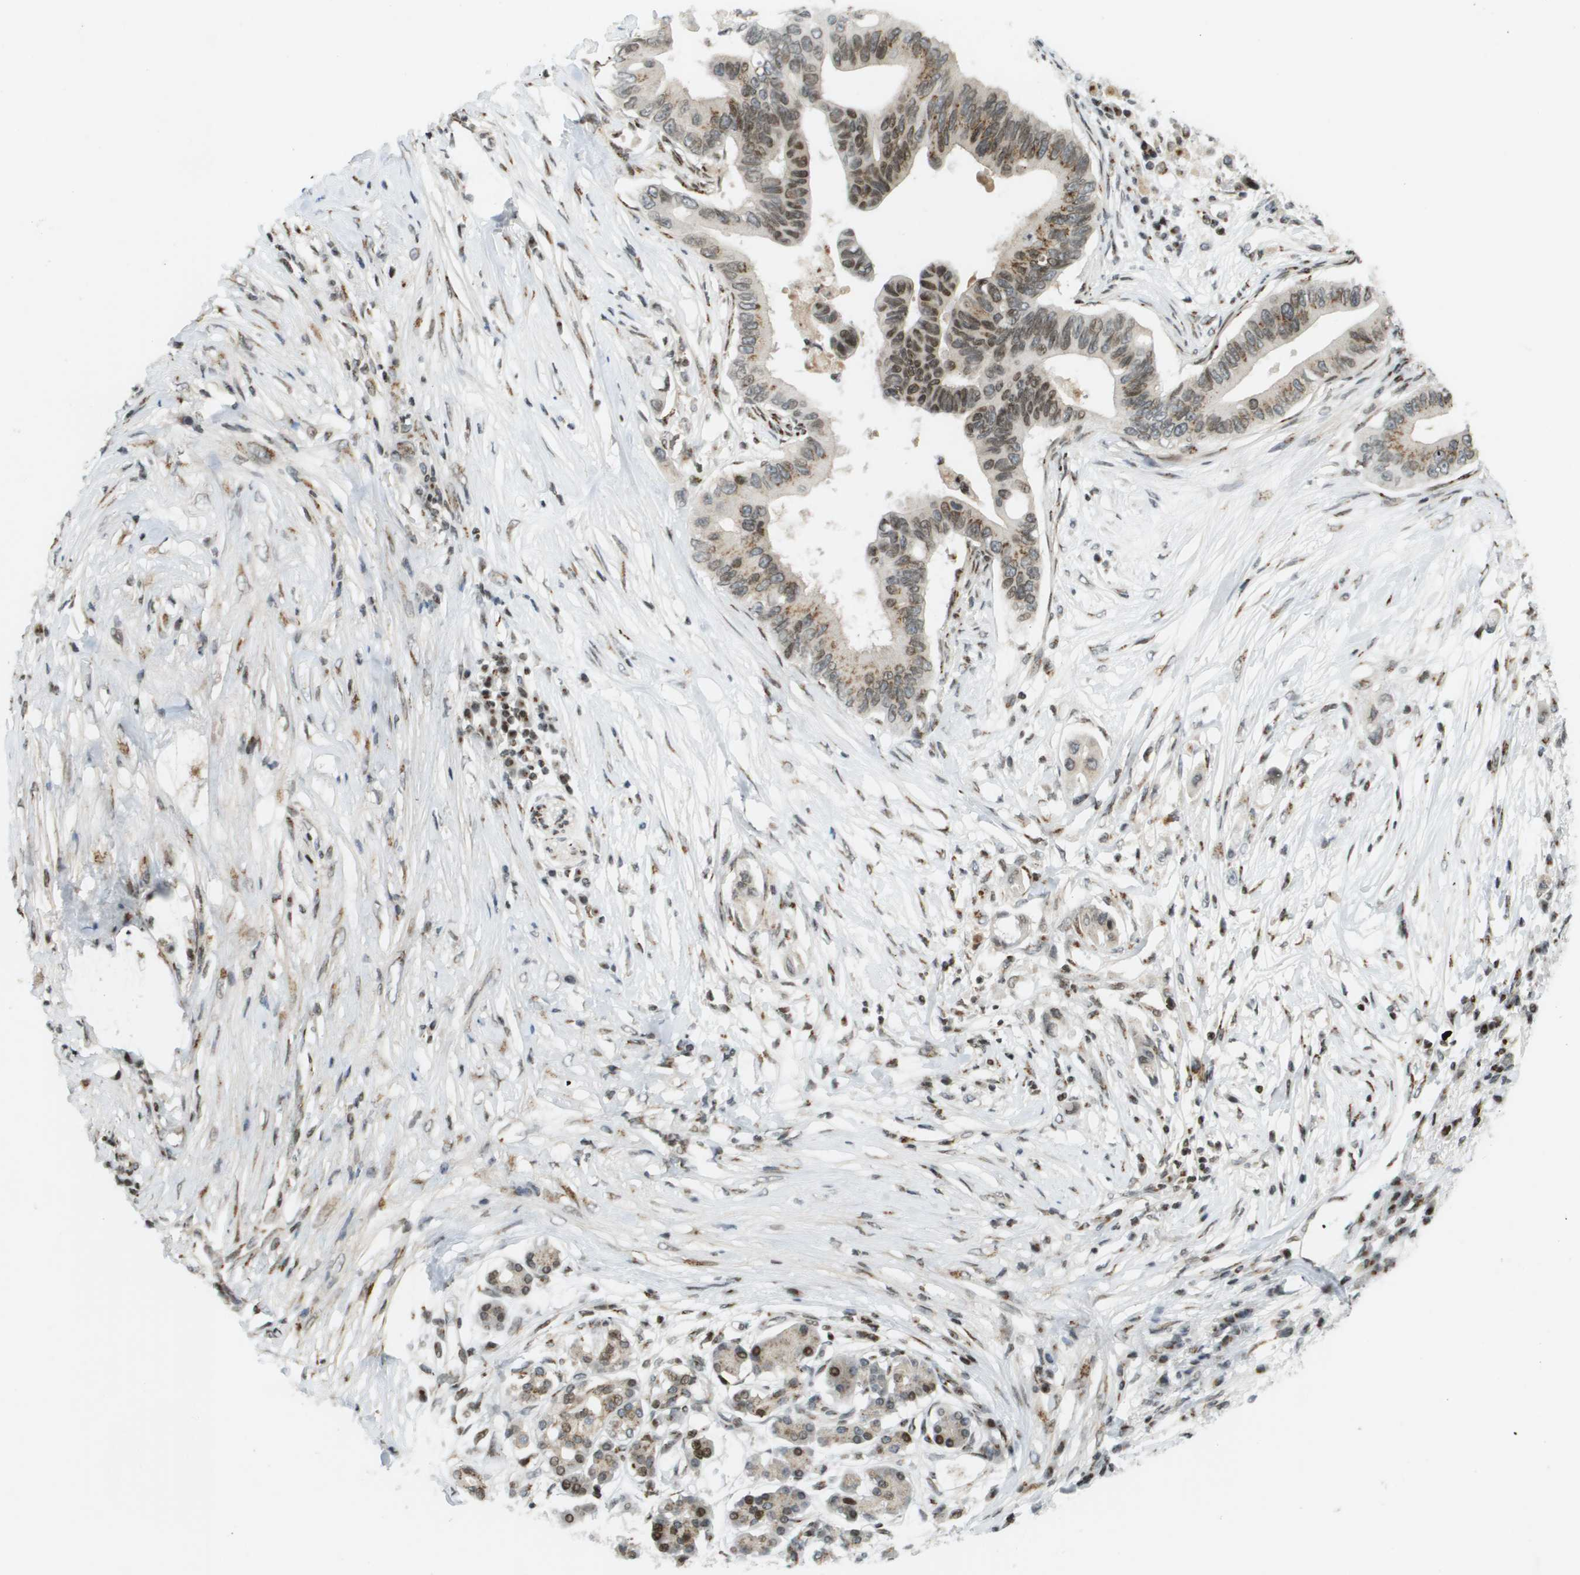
{"staining": {"intensity": "moderate", "quantity": ">75%", "location": "cytoplasmic/membranous,nuclear"}, "tissue": "pancreatic cancer", "cell_type": "Tumor cells", "image_type": "cancer", "snomed": [{"axis": "morphology", "description": "Adenocarcinoma, NOS"}, {"axis": "topography", "description": "Pancreas"}], "caption": "This photomicrograph demonstrates IHC staining of pancreatic cancer, with medium moderate cytoplasmic/membranous and nuclear expression in about >75% of tumor cells.", "gene": "EVC", "patient": {"sex": "male", "age": 77}}